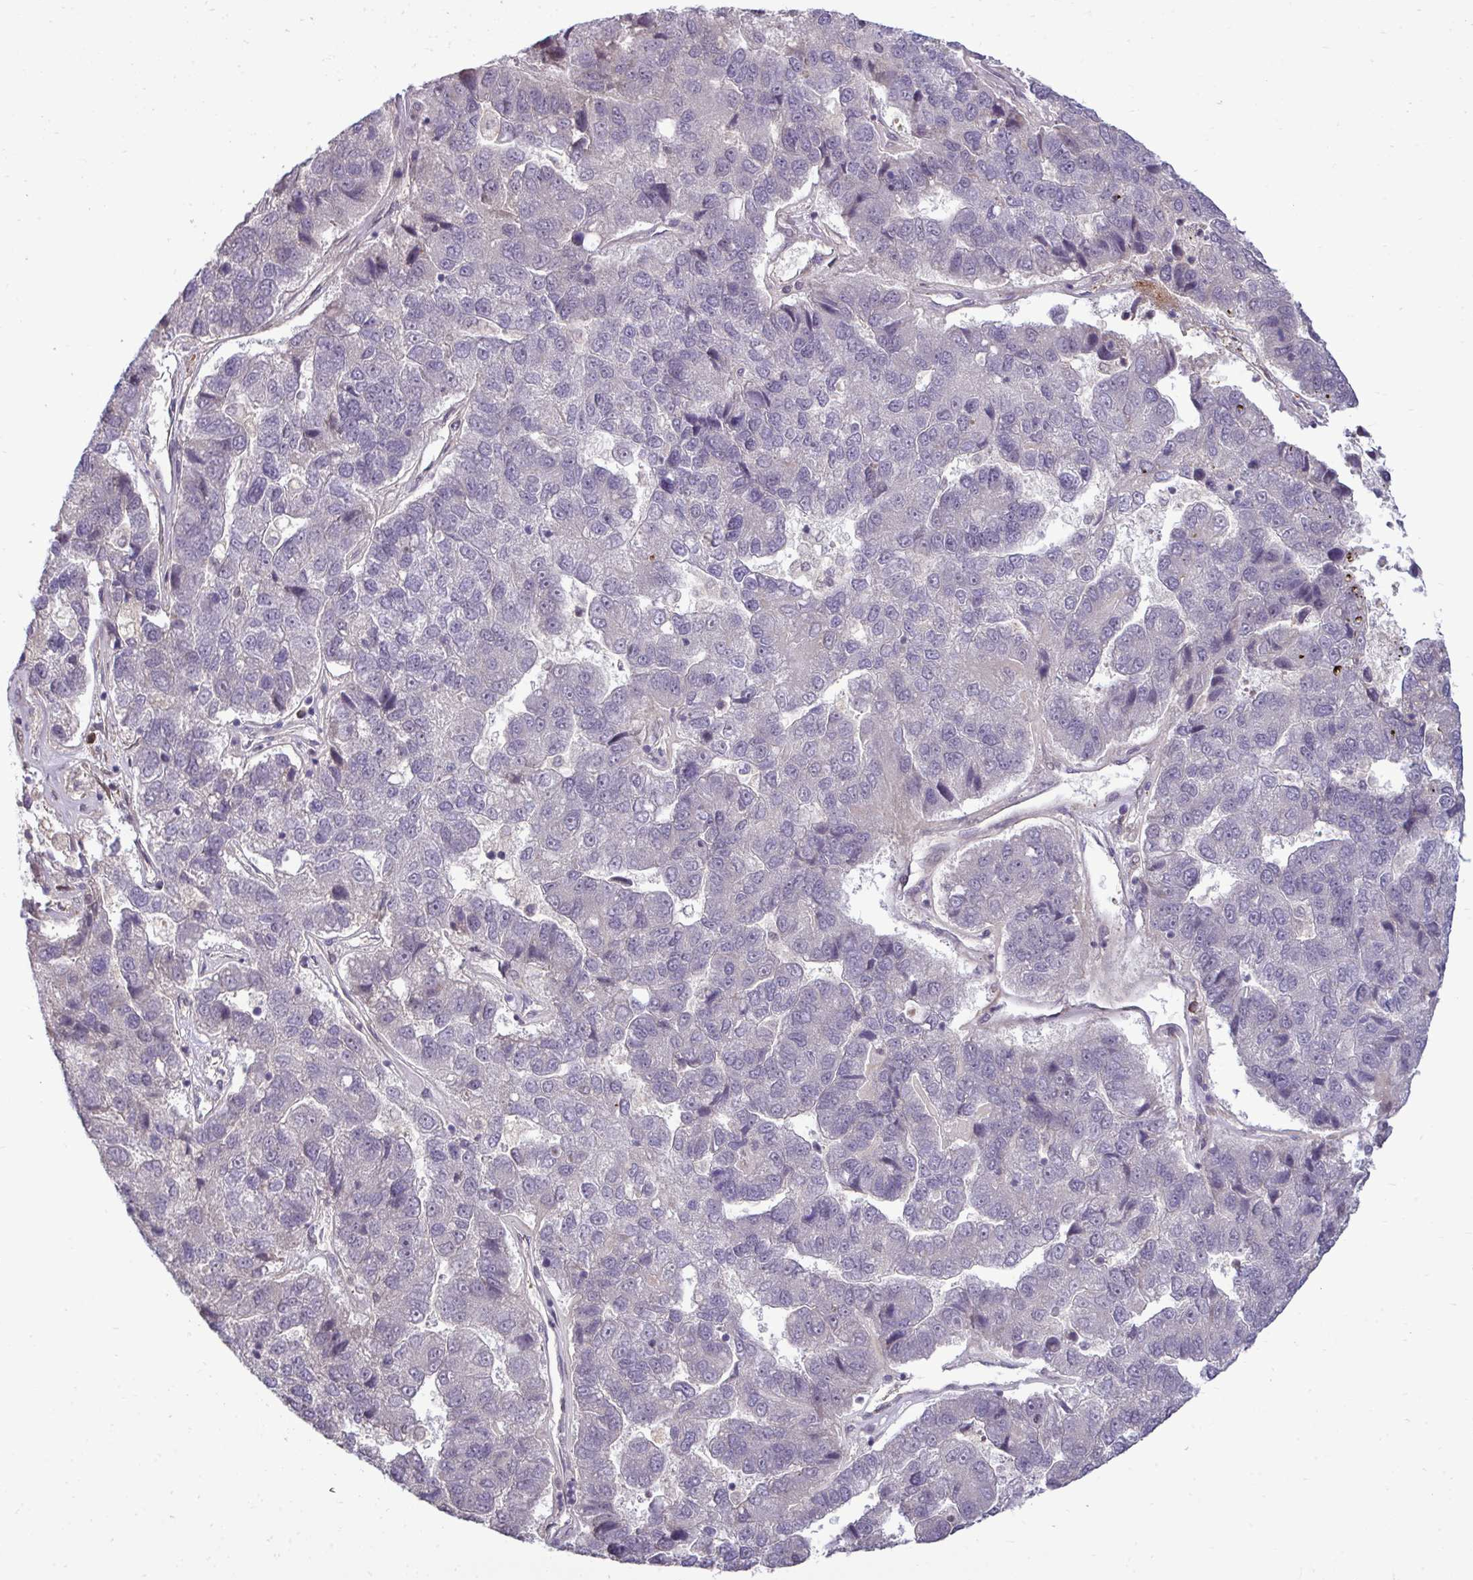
{"staining": {"intensity": "negative", "quantity": "none", "location": "none"}, "tissue": "pancreatic cancer", "cell_type": "Tumor cells", "image_type": "cancer", "snomed": [{"axis": "morphology", "description": "Adenocarcinoma, NOS"}, {"axis": "topography", "description": "Pancreas"}], "caption": "The immunohistochemistry (IHC) photomicrograph has no significant positivity in tumor cells of pancreatic cancer (adenocarcinoma) tissue.", "gene": "ZSCAN9", "patient": {"sex": "female", "age": 61}}